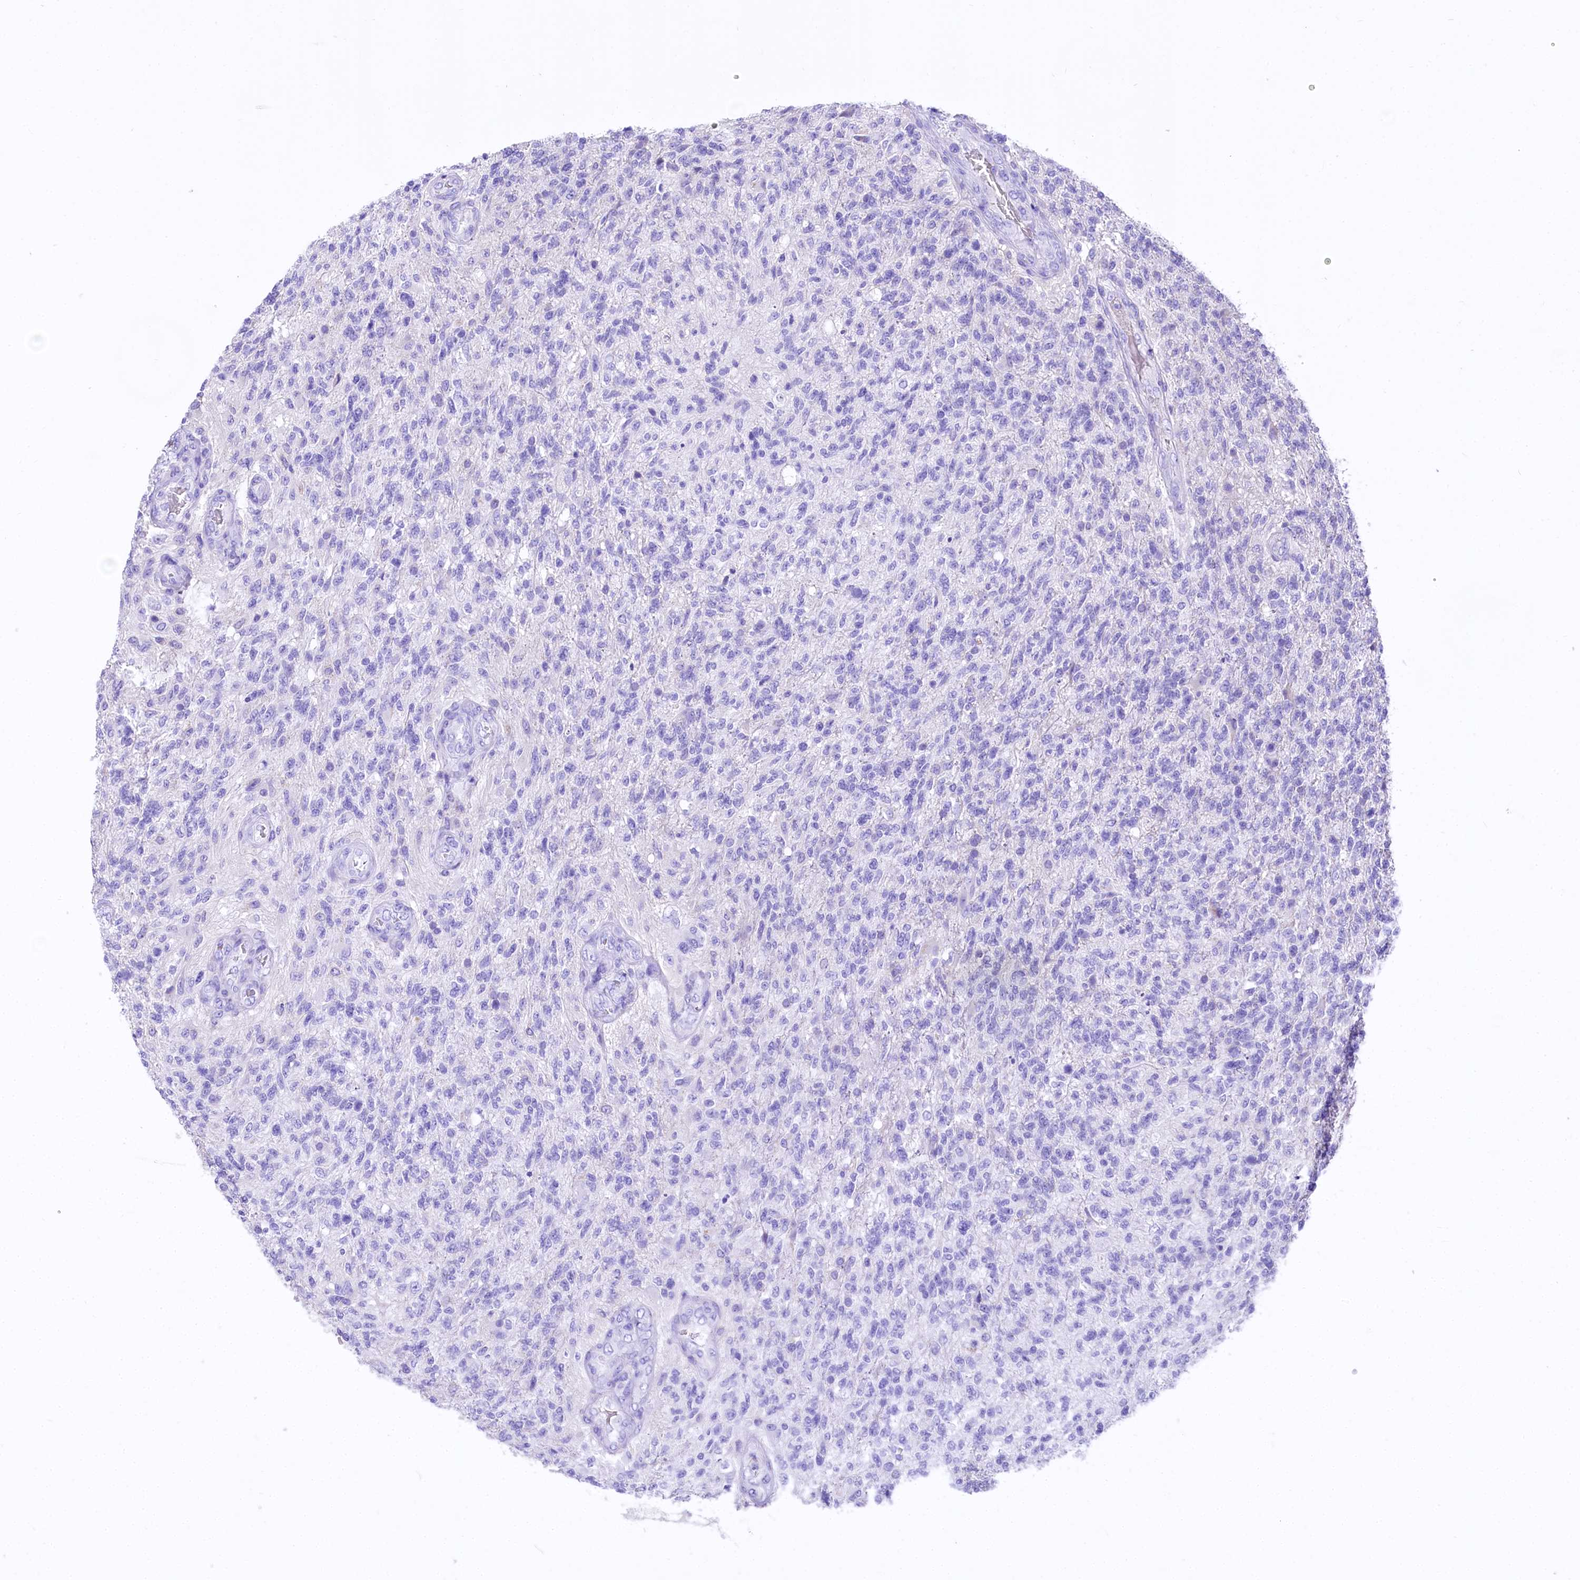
{"staining": {"intensity": "negative", "quantity": "none", "location": "none"}, "tissue": "glioma", "cell_type": "Tumor cells", "image_type": "cancer", "snomed": [{"axis": "morphology", "description": "Glioma, malignant, High grade"}, {"axis": "topography", "description": "Brain"}], "caption": "There is no significant staining in tumor cells of glioma.", "gene": "A2ML1", "patient": {"sex": "male", "age": 56}}